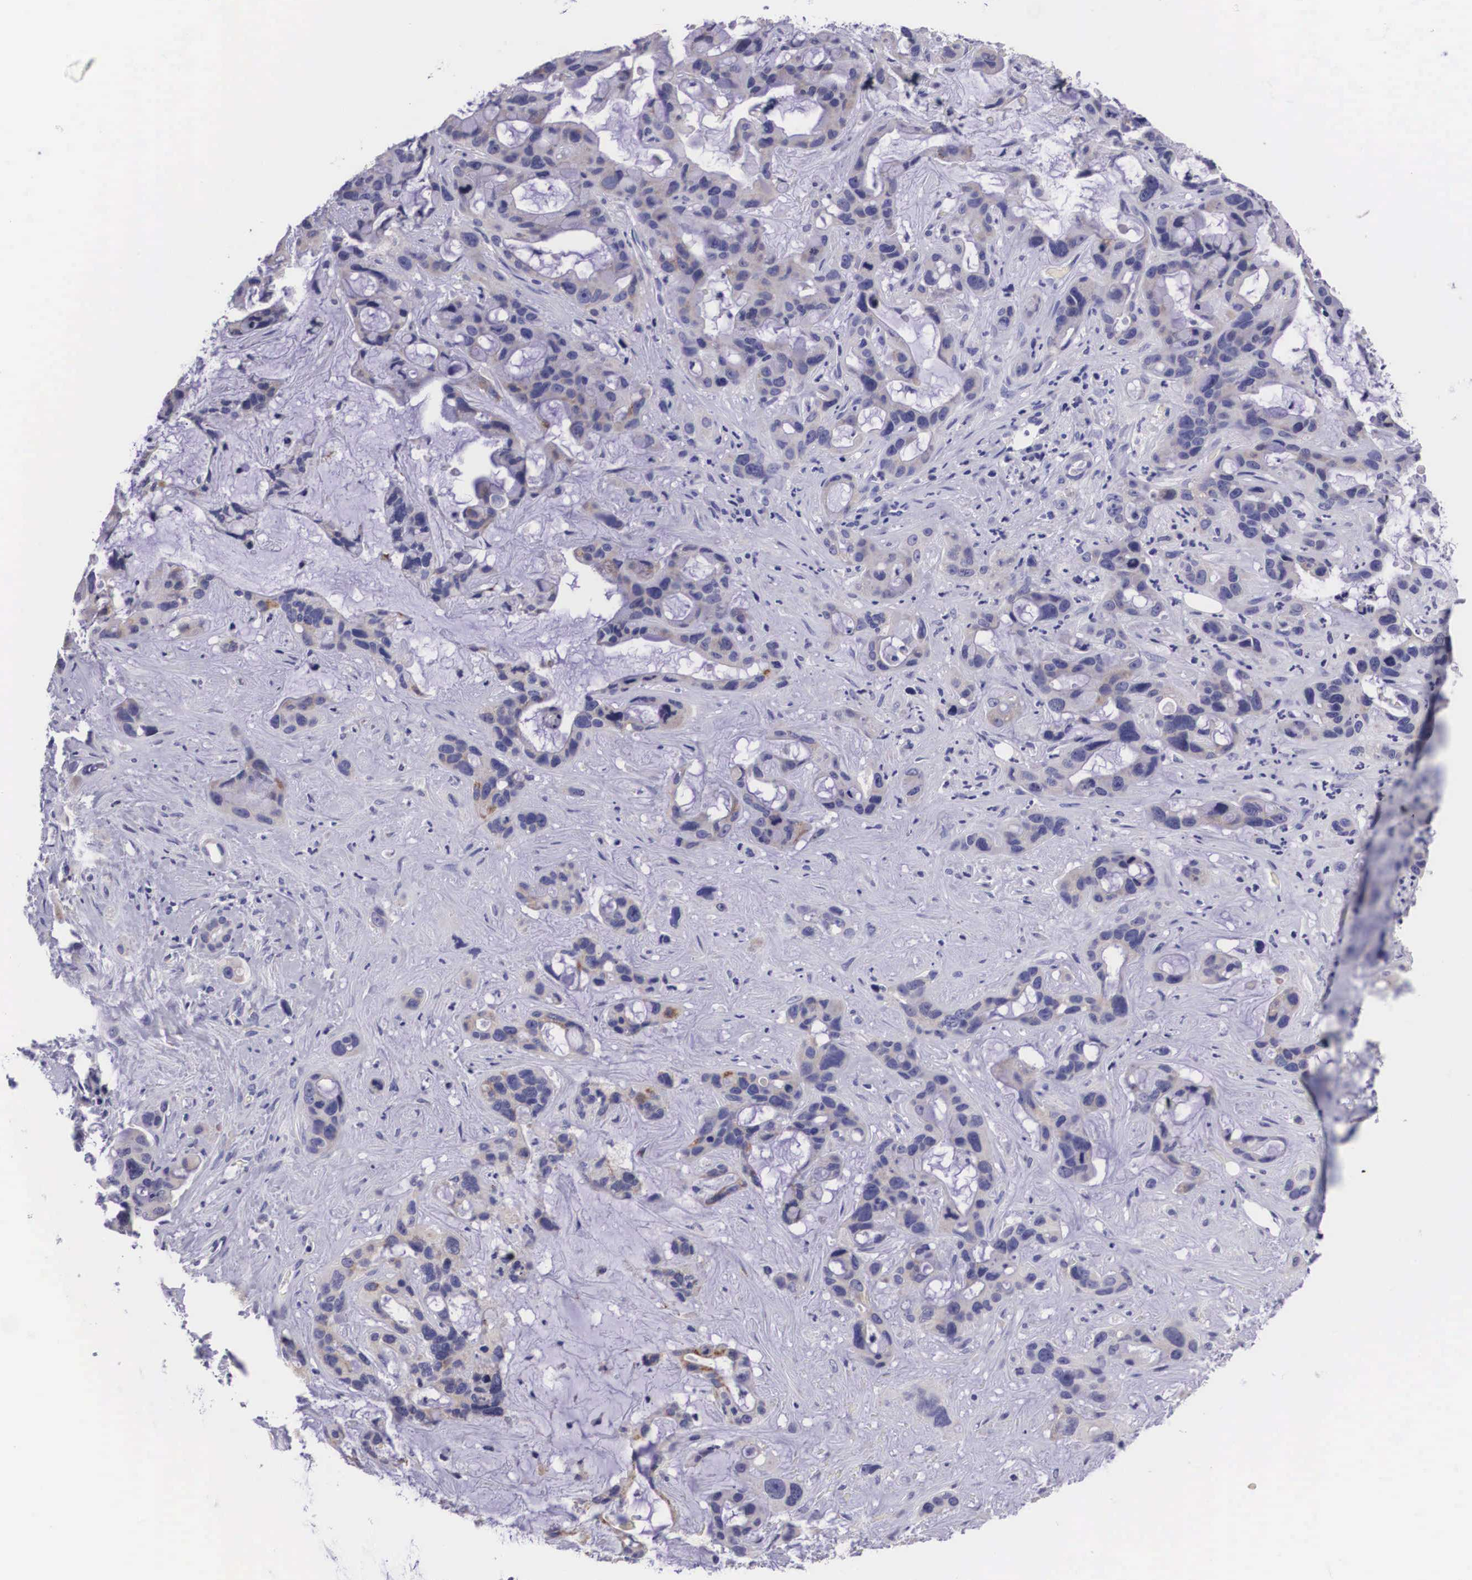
{"staining": {"intensity": "negative", "quantity": "none", "location": "none"}, "tissue": "liver cancer", "cell_type": "Tumor cells", "image_type": "cancer", "snomed": [{"axis": "morphology", "description": "Cholangiocarcinoma"}, {"axis": "topography", "description": "Liver"}], "caption": "This is an IHC histopathology image of liver cancer. There is no expression in tumor cells.", "gene": "ARG2", "patient": {"sex": "female", "age": 65}}